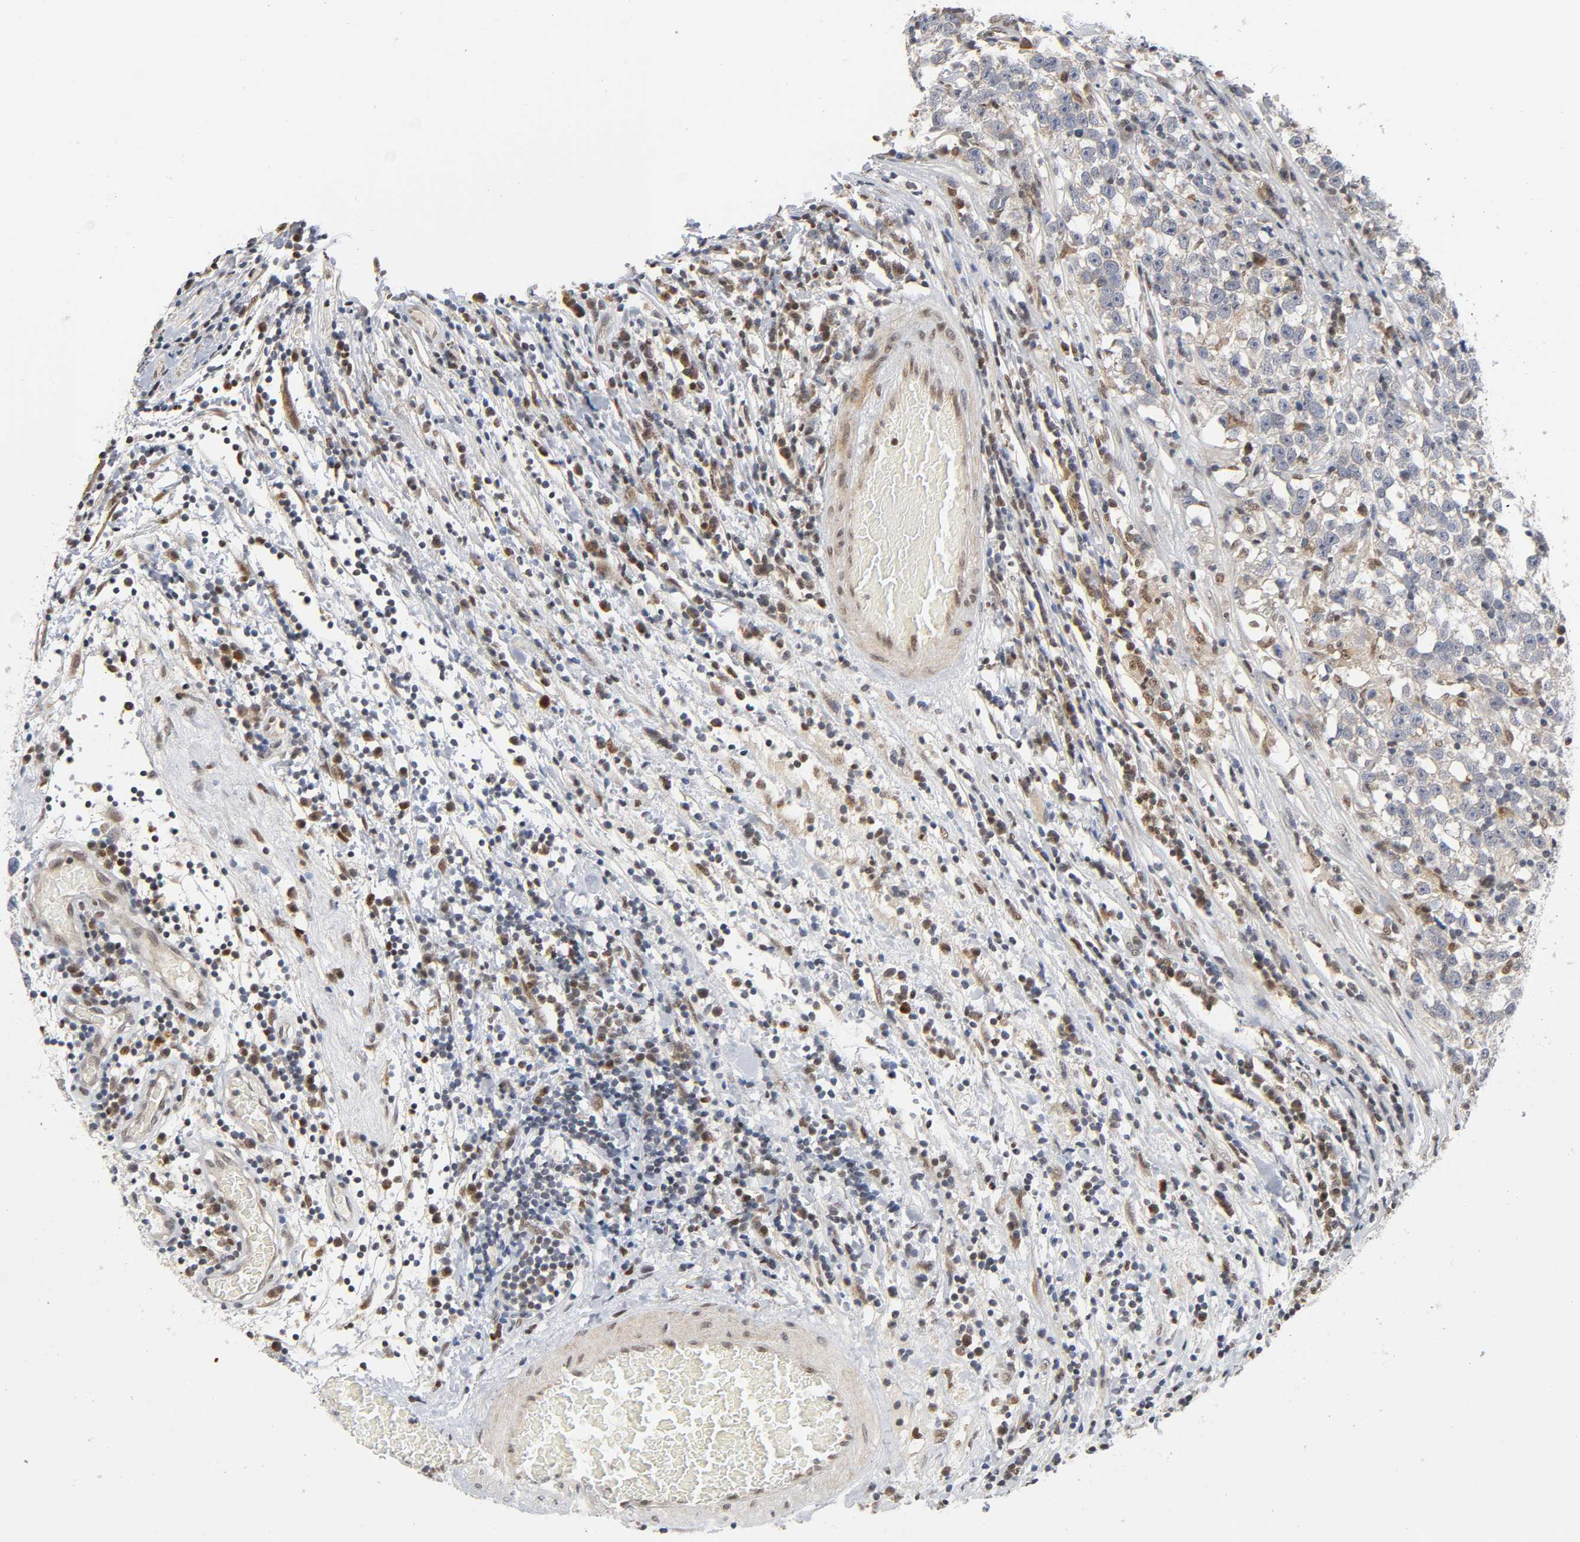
{"staining": {"intensity": "negative", "quantity": "none", "location": "none"}, "tissue": "testis cancer", "cell_type": "Tumor cells", "image_type": "cancer", "snomed": [{"axis": "morphology", "description": "Seminoma, NOS"}, {"axis": "topography", "description": "Testis"}], "caption": "There is no significant staining in tumor cells of testis cancer.", "gene": "KAT2B", "patient": {"sex": "male", "age": 43}}